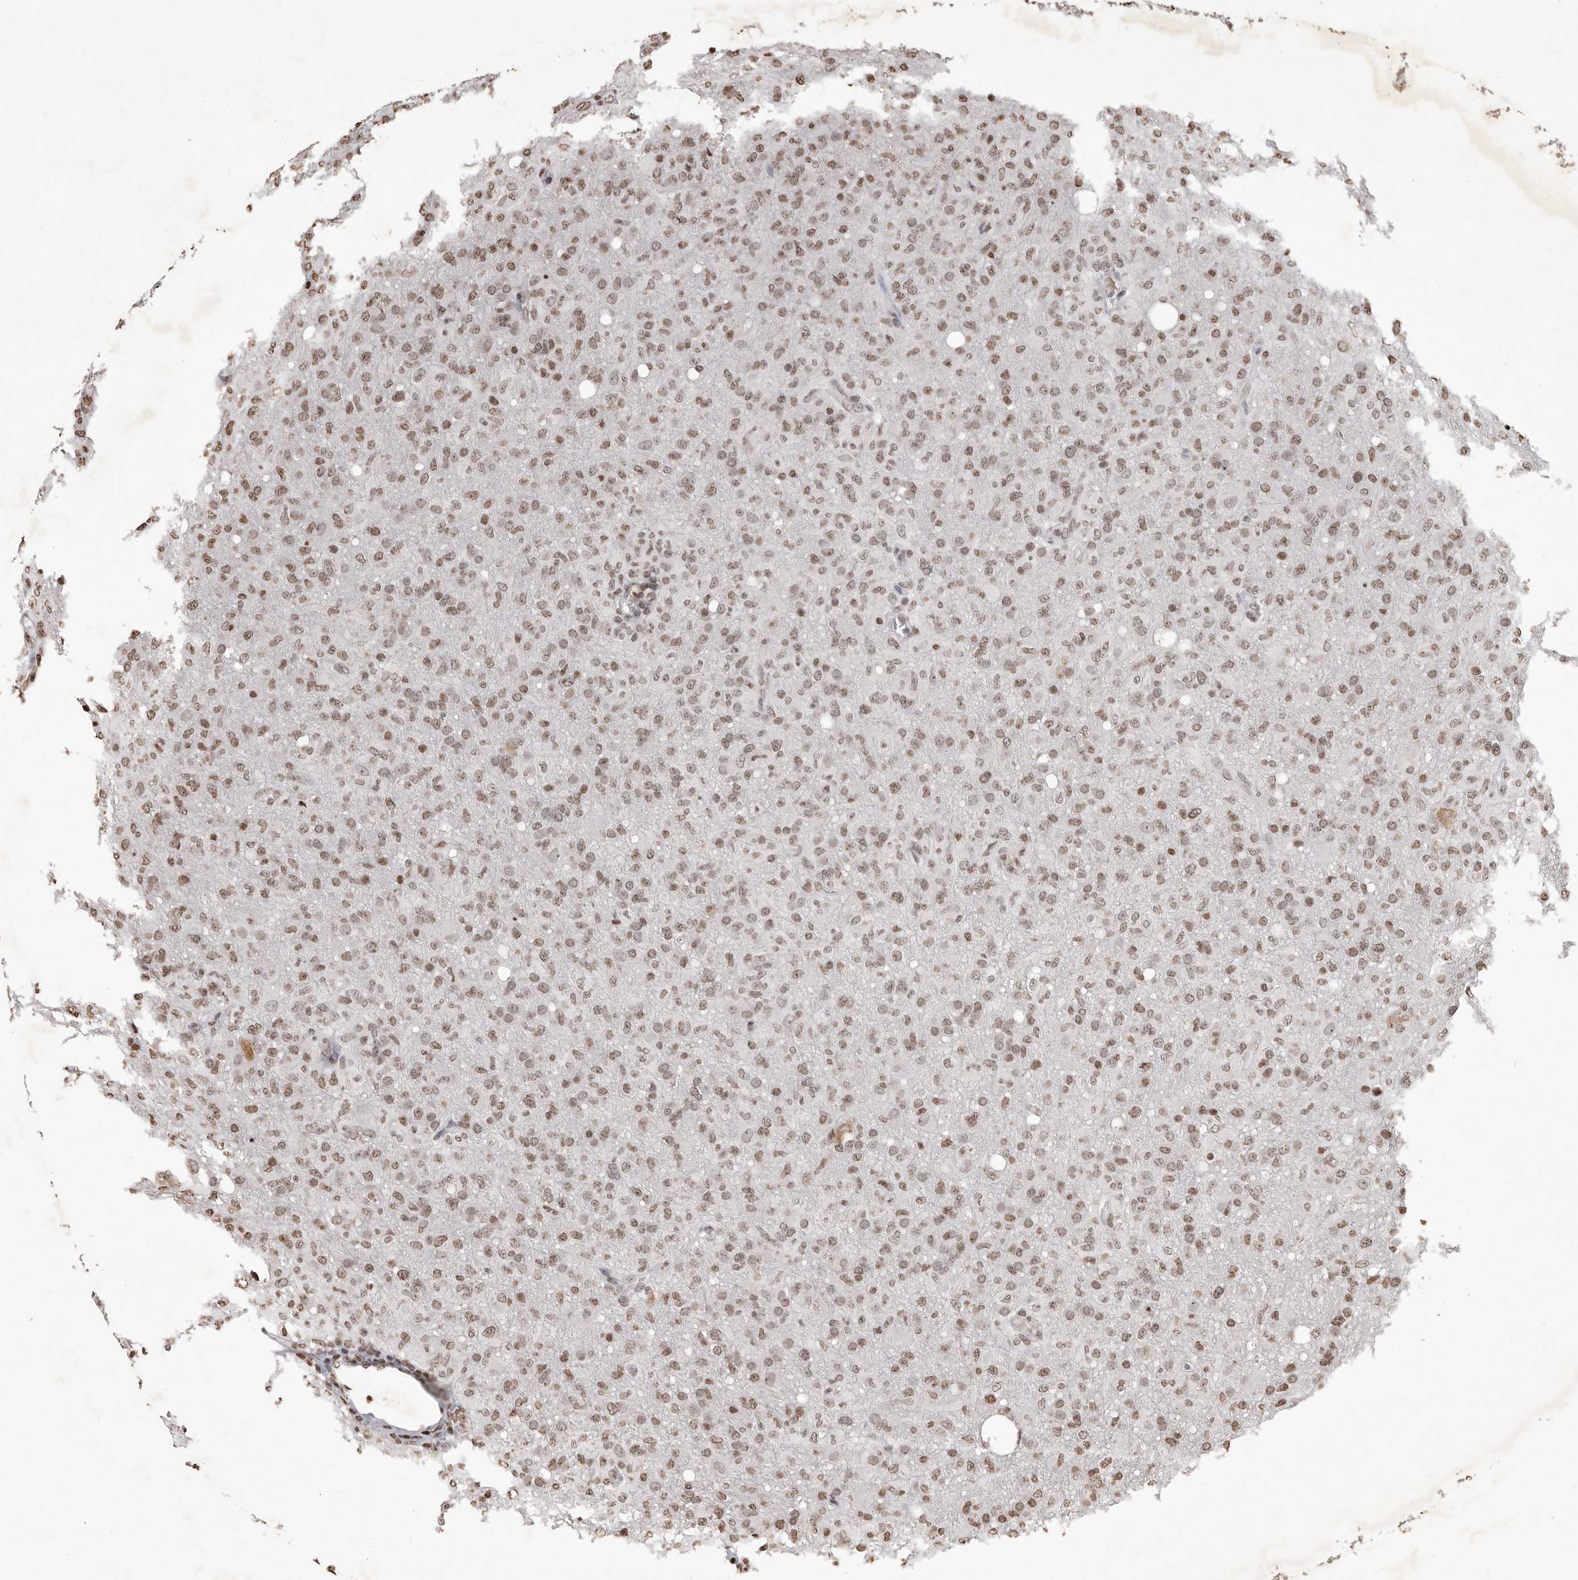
{"staining": {"intensity": "weak", "quantity": ">75%", "location": "nuclear"}, "tissue": "glioma", "cell_type": "Tumor cells", "image_type": "cancer", "snomed": [{"axis": "morphology", "description": "Glioma, malignant, High grade"}, {"axis": "topography", "description": "Brain"}], "caption": "Protein staining displays weak nuclear expression in about >75% of tumor cells in glioma.", "gene": "WDR45", "patient": {"sex": "female", "age": 57}}